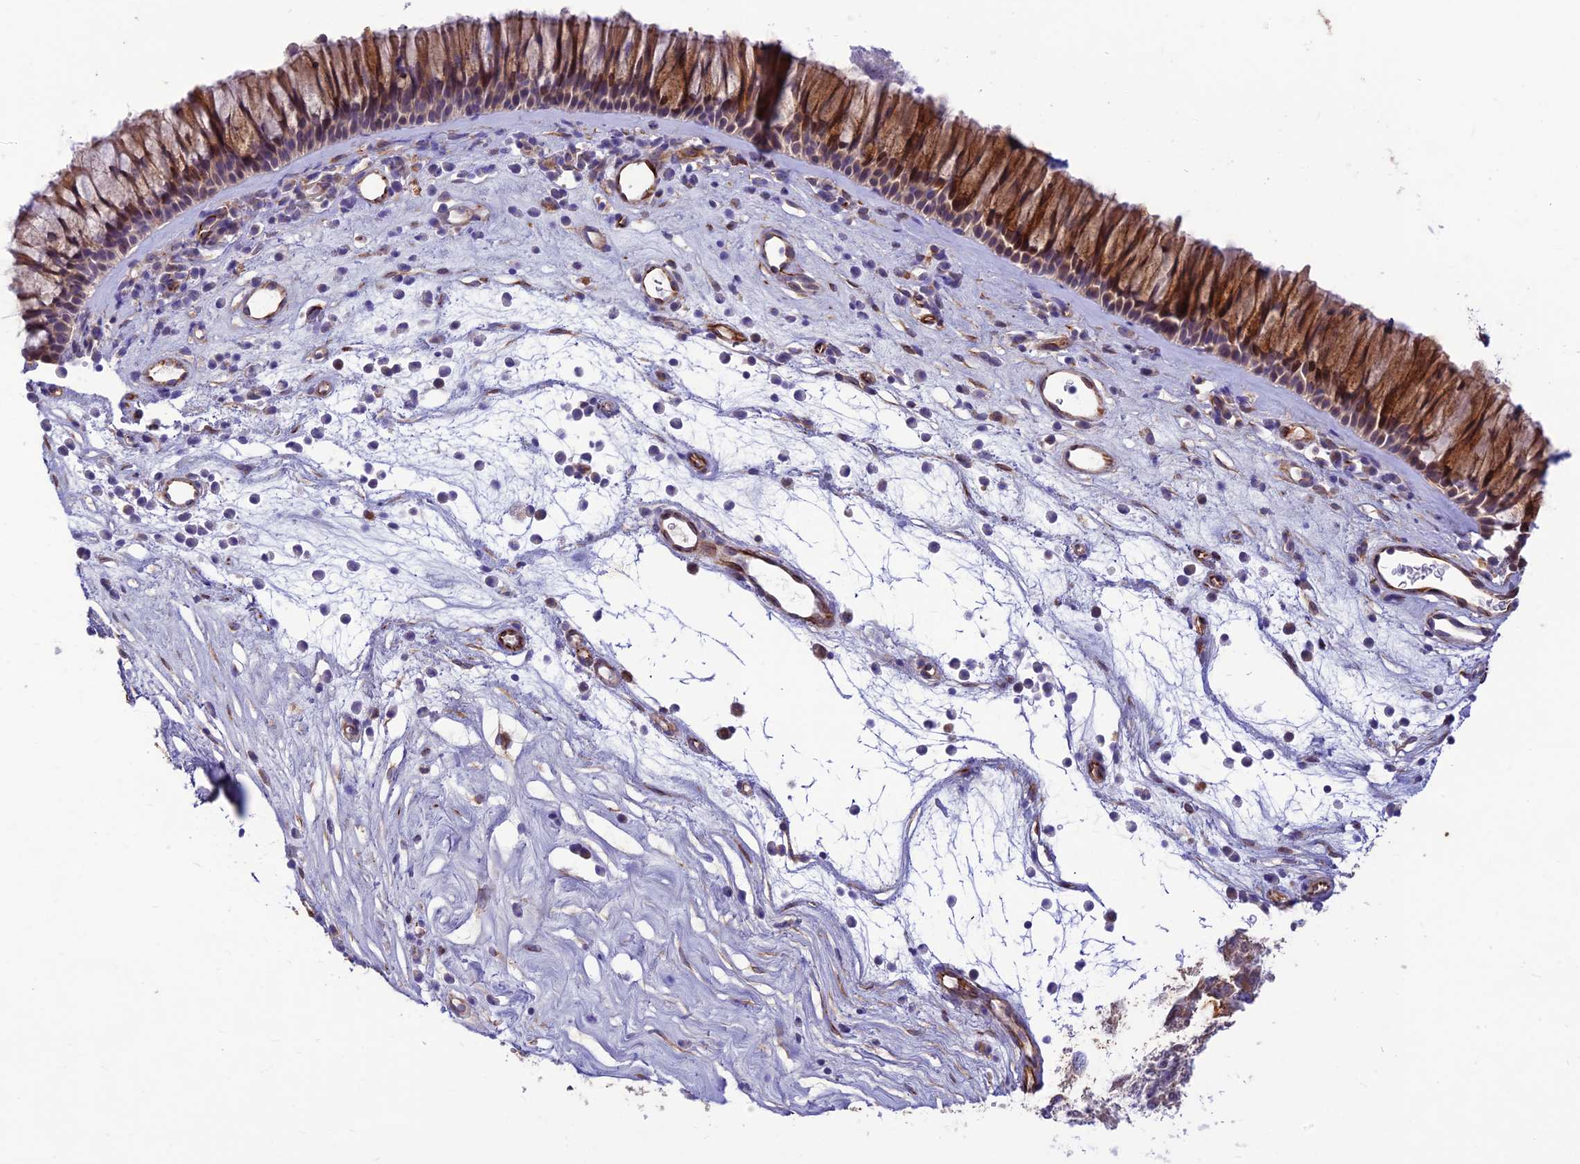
{"staining": {"intensity": "moderate", "quantity": ">75%", "location": "cytoplasmic/membranous"}, "tissue": "nasopharynx", "cell_type": "Respiratory epithelial cells", "image_type": "normal", "snomed": [{"axis": "morphology", "description": "Normal tissue, NOS"}, {"axis": "morphology", "description": "Inflammation, NOS"}, {"axis": "morphology", "description": "Malignant melanoma, Metastatic site"}, {"axis": "topography", "description": "Nasopharynx"}], "caption": "Normal nasopharynx demonstrates moderate cytoplasmic/membranous staining in about >75% of respiratory epithelial cells The protein of interest is shown in brown color, while the nuclei are stained blue..", "gene": "ST8SIA5", "patient": {"sex": "male", "age": 70}}